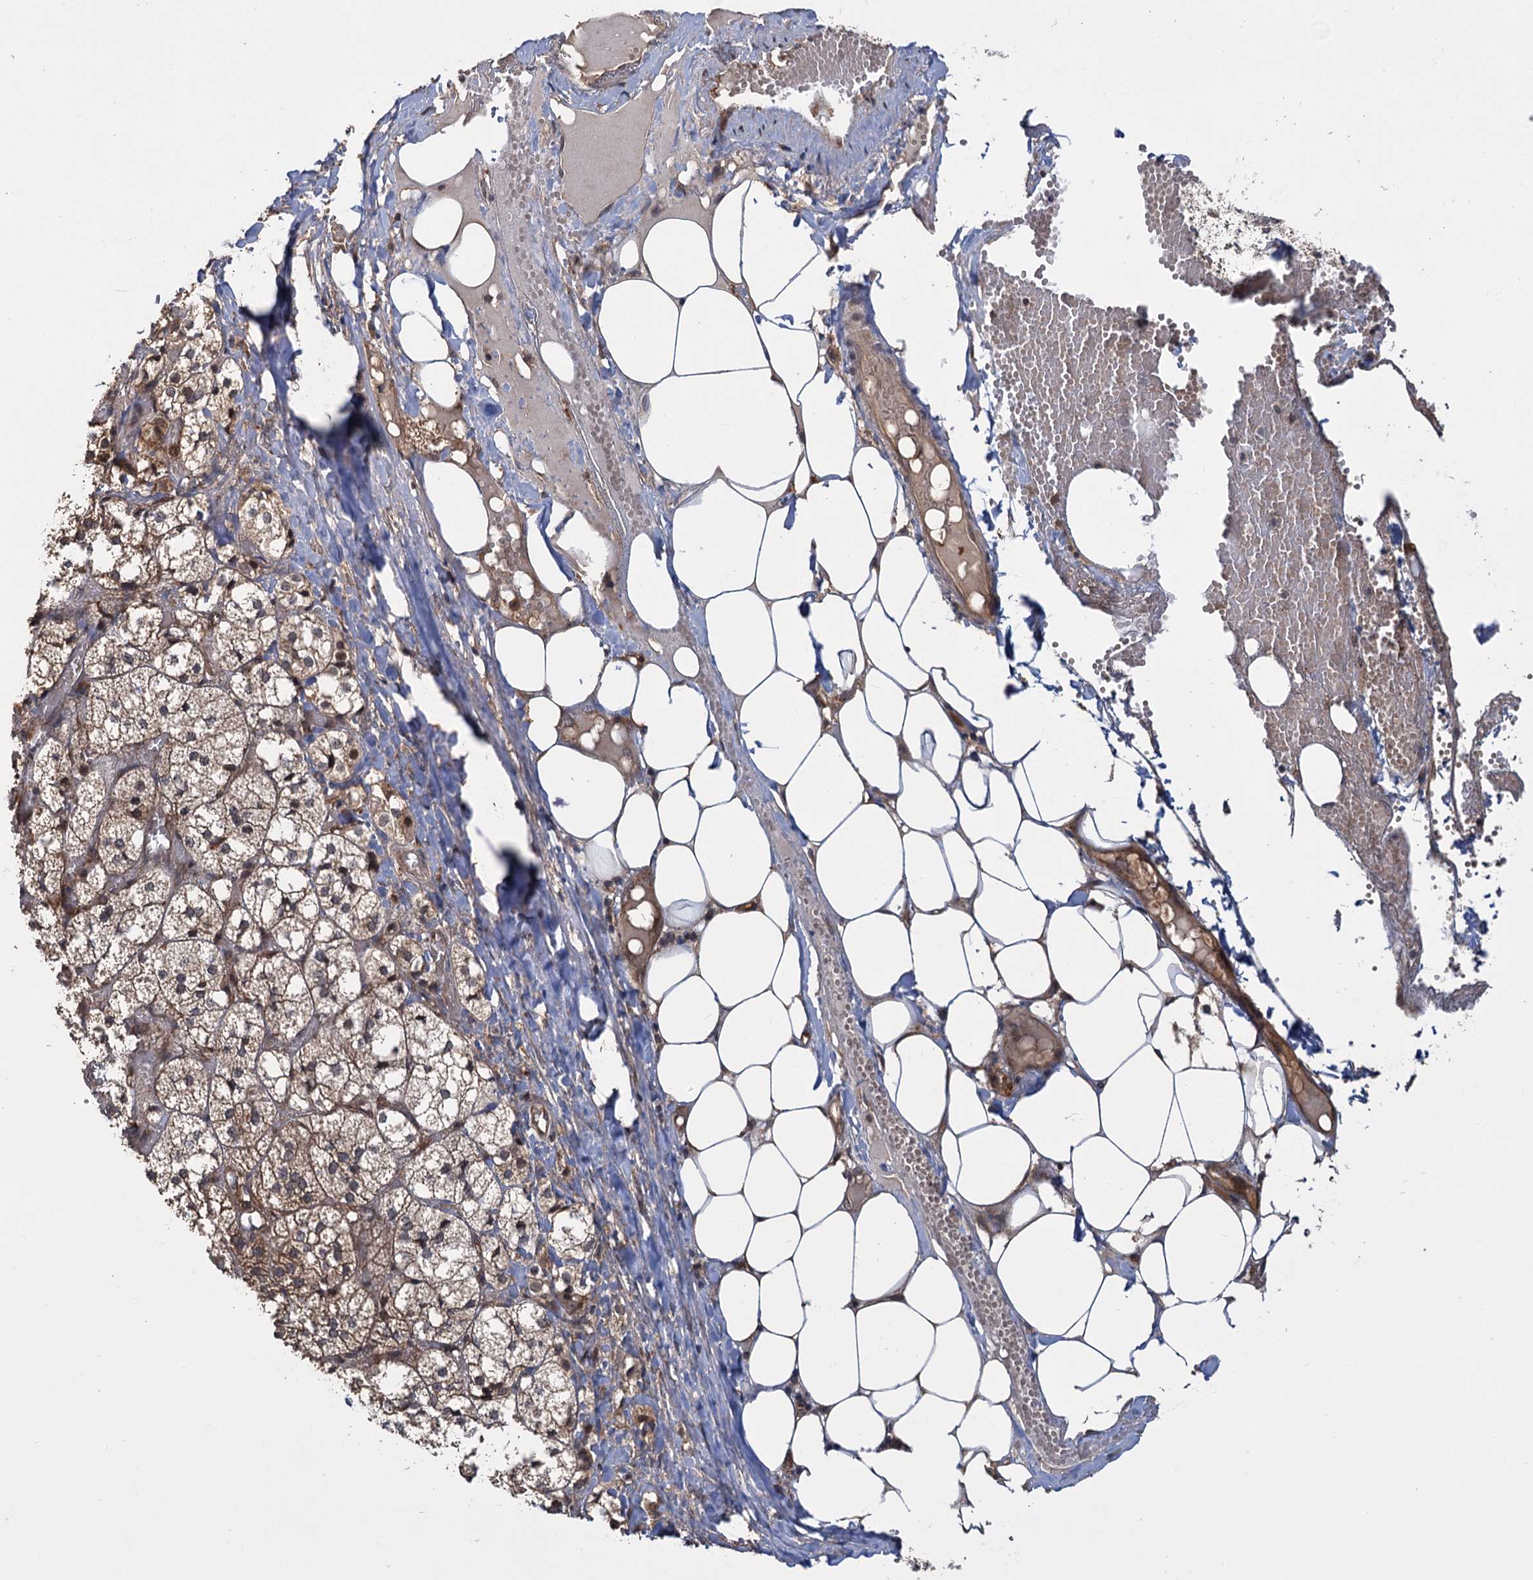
{"staining": {"intensity": "strong", "quantity": "25%-75%", "location": "cytoplasmic/membranous"}, "tissue": "adrenal gland", "cell_type": "Glandular cells", "image_type": "normal", "snomed": [{"axis": "morphology", "description": "Normal tissue, NOS"}, {"axis": "topography", "description": "Adrenal gland"}], "caption": "The image displays staining of benign adrenal gland, revealing strong cytoplasmic/membranous protein staining (brown color) within glandular cells.", "gene": "KANSL2", "patient": {"sex": "female", "age": 61}}